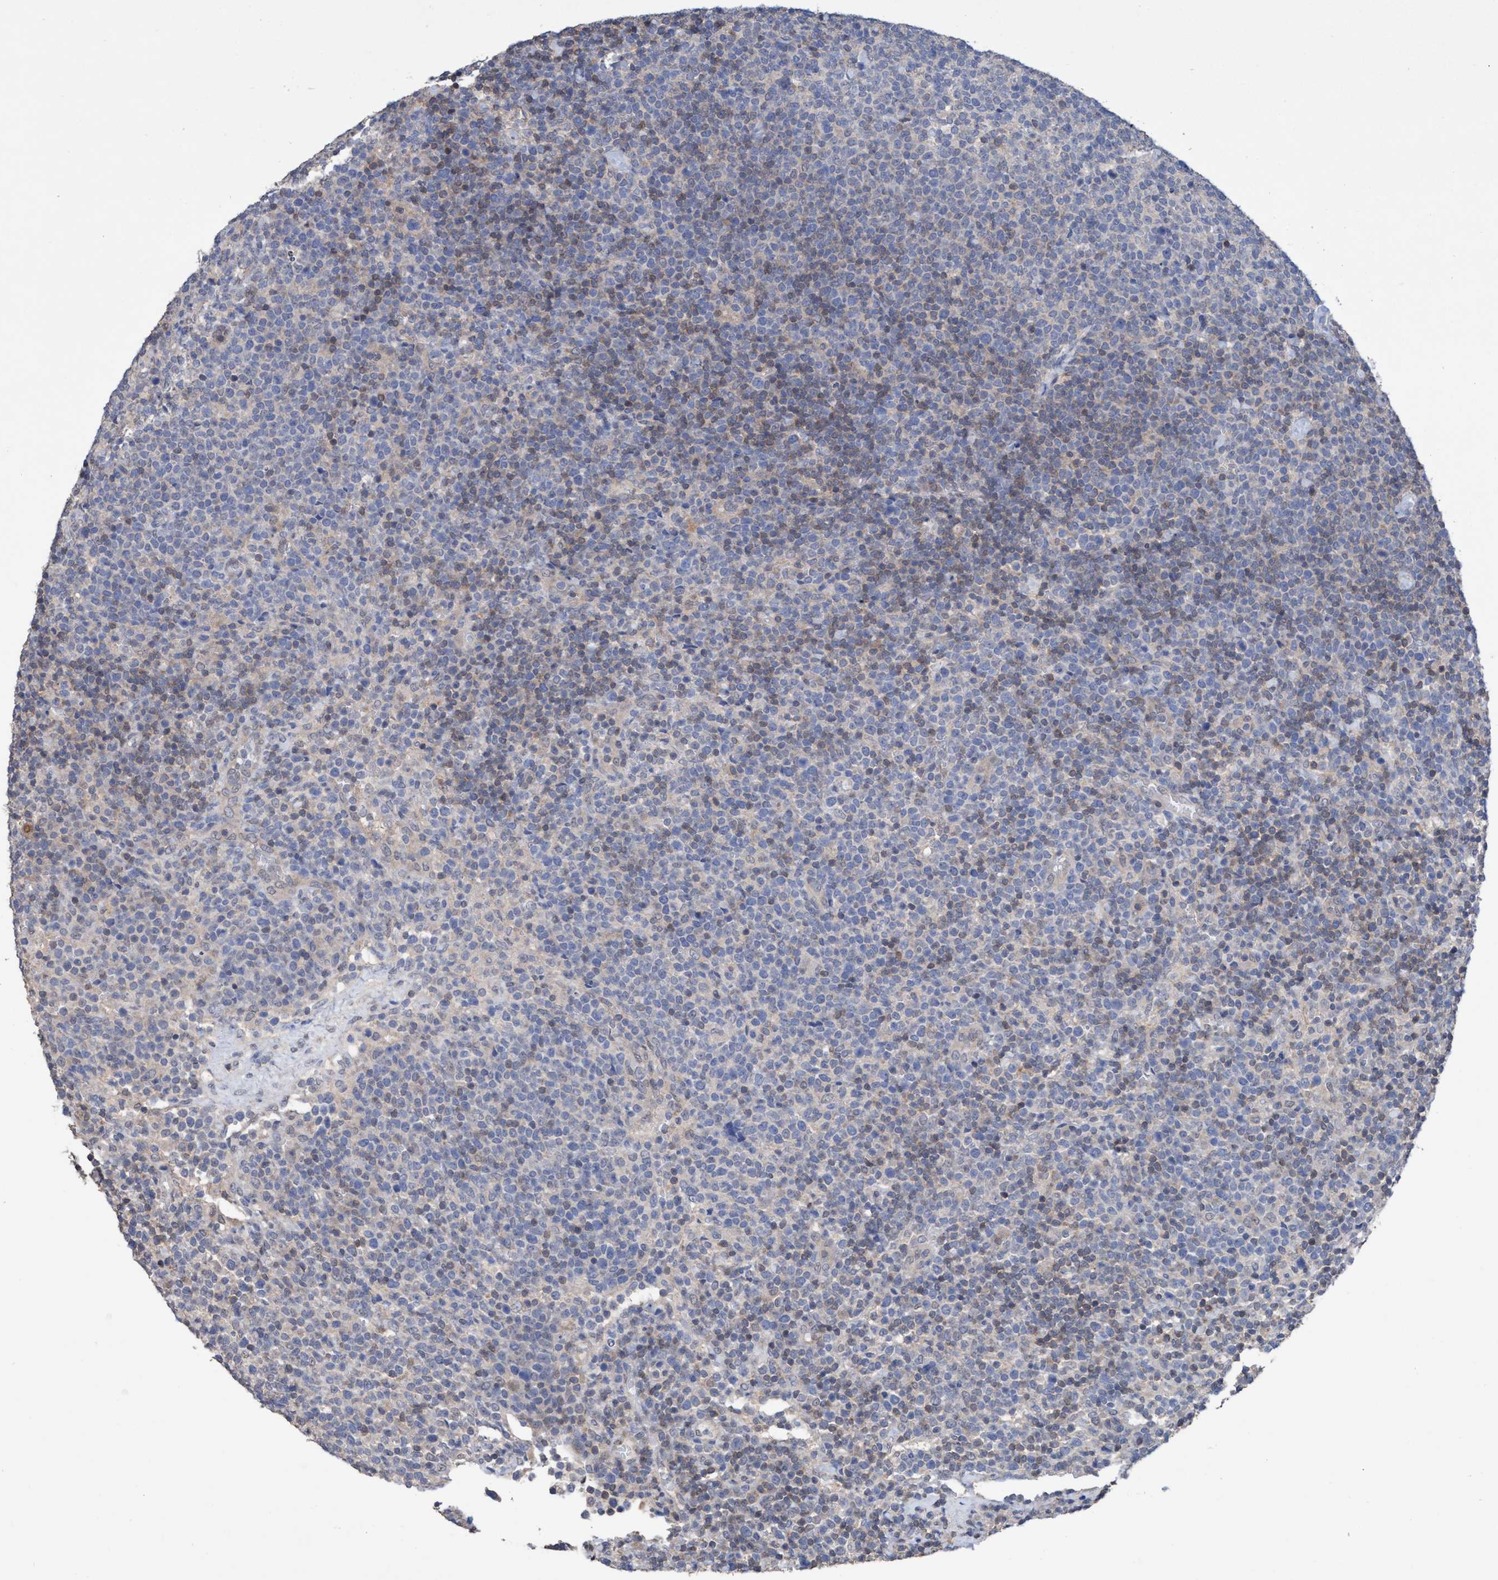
{"staining": {"intensity": "negative", "quantity": "none", "location": "none"}, "tissue": "lymphoma", "cell_type": "Tumor cells", "image_type": "cancer", "snomed": [{"axis": "morphology", "description": "Malignant lymphoma, non-Hodgkin's type, High grade"}, {"axis": "topography", "description": "Lymph node"}], "caption": "Immunohistochemistry image of malignant lymphoma, non-Hodgkin's type (high-grade) stained for a protein (brown), which reveals no positivity in tumor cells.", "gene": "GLOD4", "patient": {"sex": "male", "age": 61}}